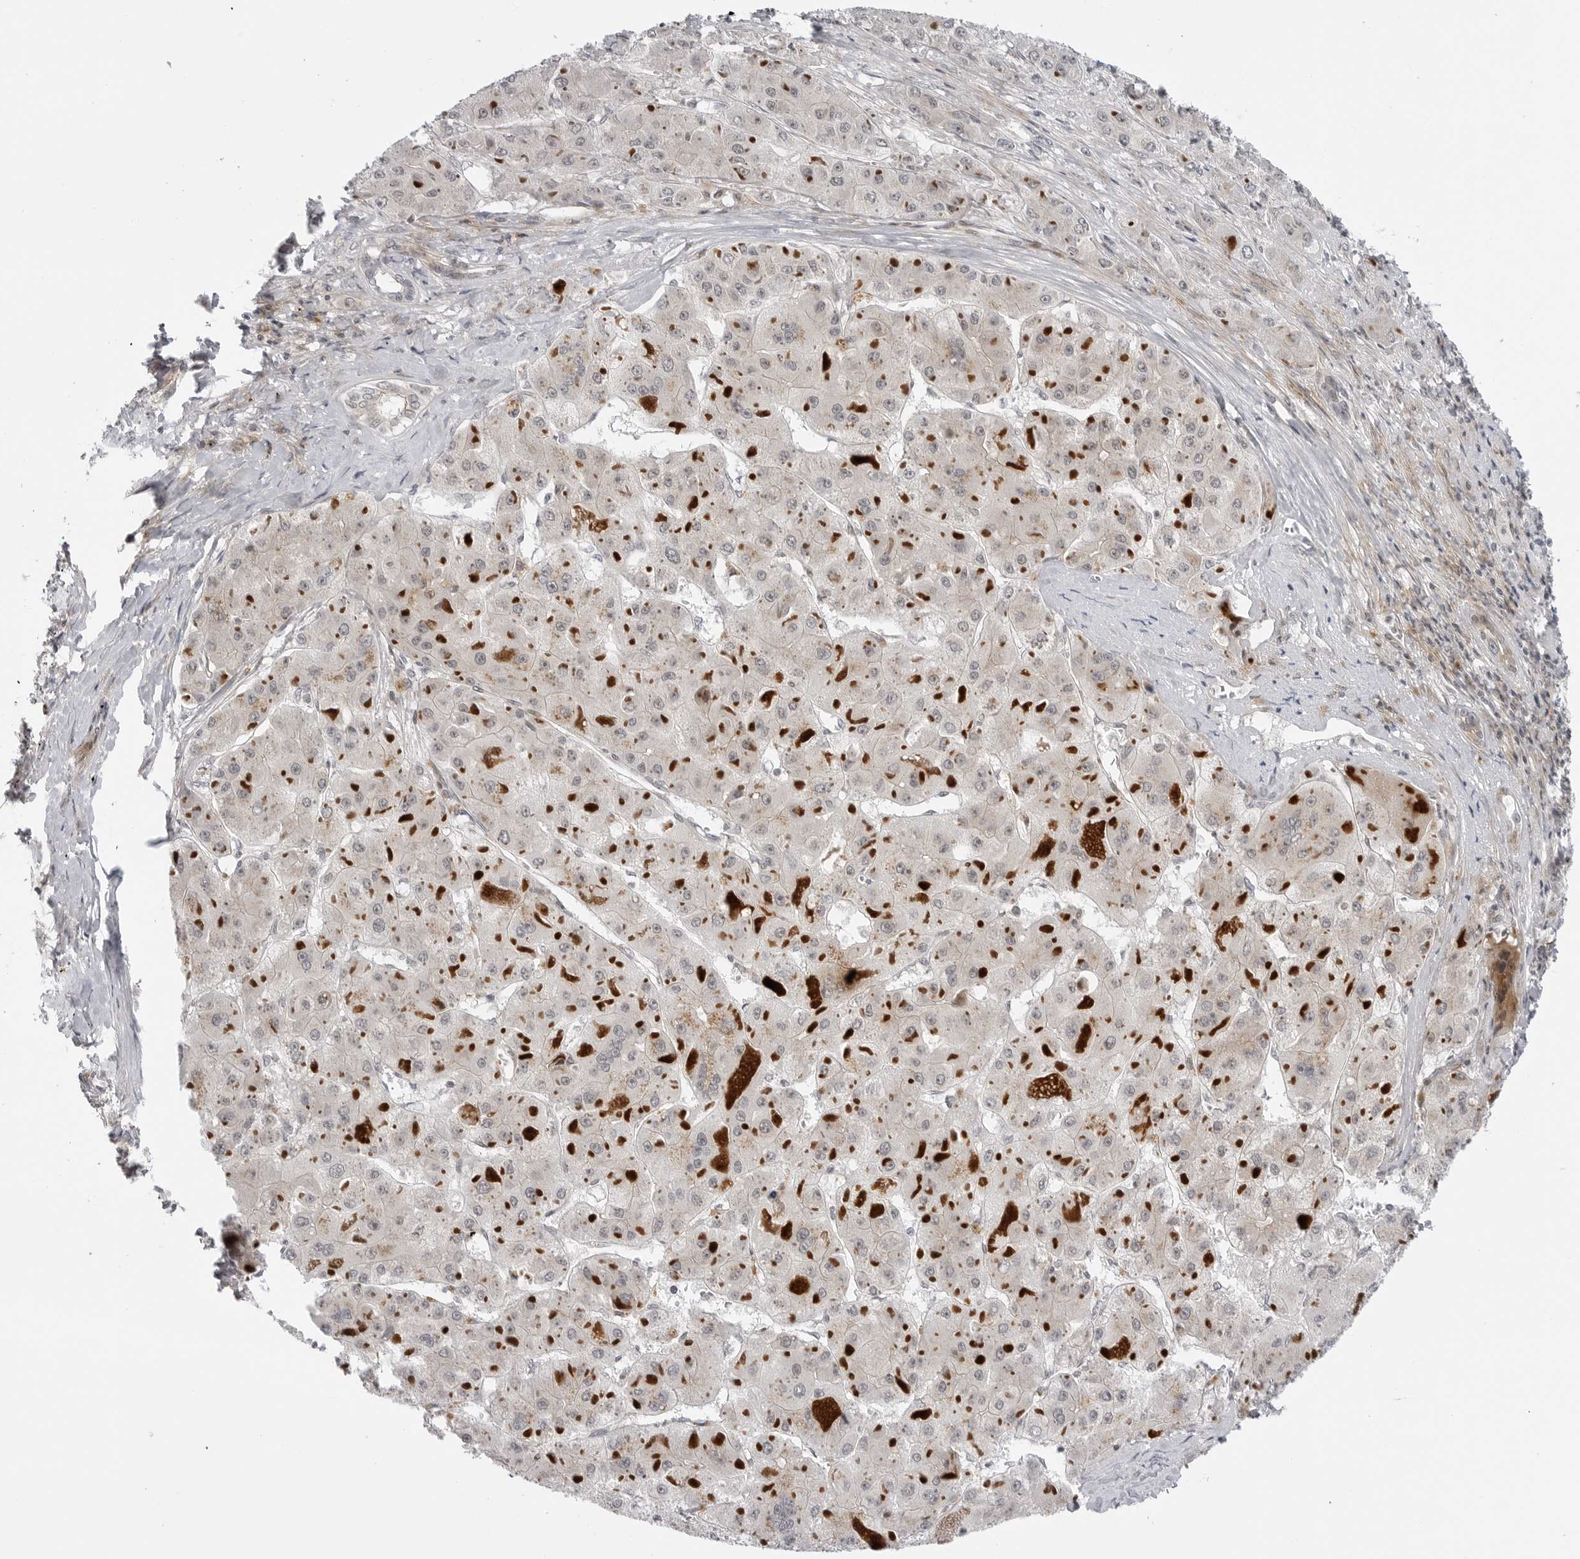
{"staining": {"intensity": "negative", "quantity": "none", "location": "none"}, "tissue": "liver cancer", "cell_type": "Tumor cells", "image_type": "cancer", "snomed": [{"axis": "morphology", "description": "Carcinoma, Hepatocellular, NOS"}, {"axis": "topography", "description": "Liver"}], "caption": "Micrograph shows no protein staining in tumor cells of liver cancer tissue.", "gene": "ADAMTS5", "patient": {"sex": "female", "age": 73}}